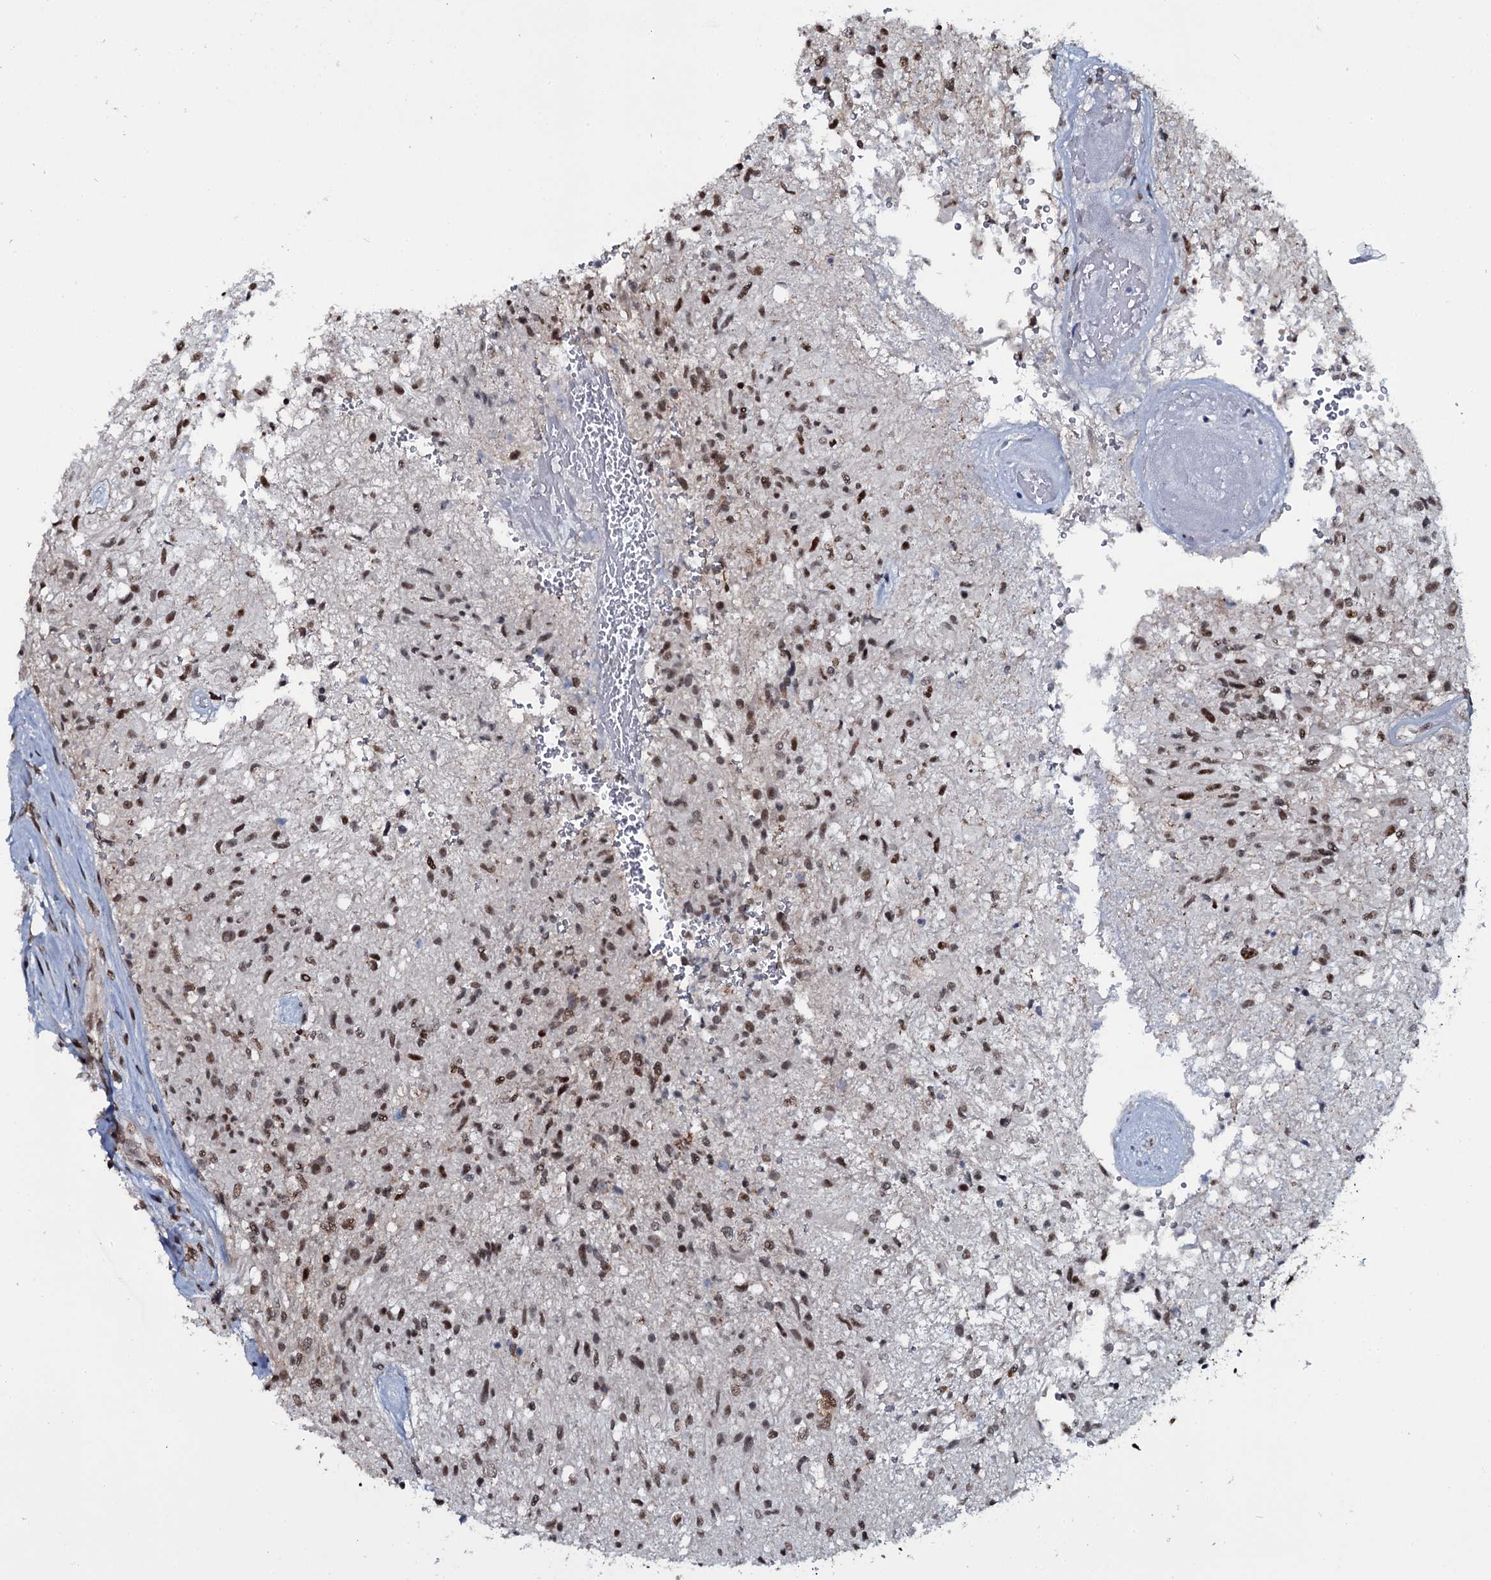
{"staining": {"intensity": "moderate", "quantity": ">75%", "location": "nuclear"}, "tissue": "glioma", "cell_type": "Tumor cells", "image_type": "cancer", "snomed": [{"axis": "morphology", "description": "Glioma, malignant, High grade"}, {"axis": "topography", "description": "Brain"}], "caption": "Moderate nuclear protein positivity is seen in approximately >75% of tumor cells in glioma.", "gene": "SH2D4B", "patient": {"sex": "male", "age": 56}}